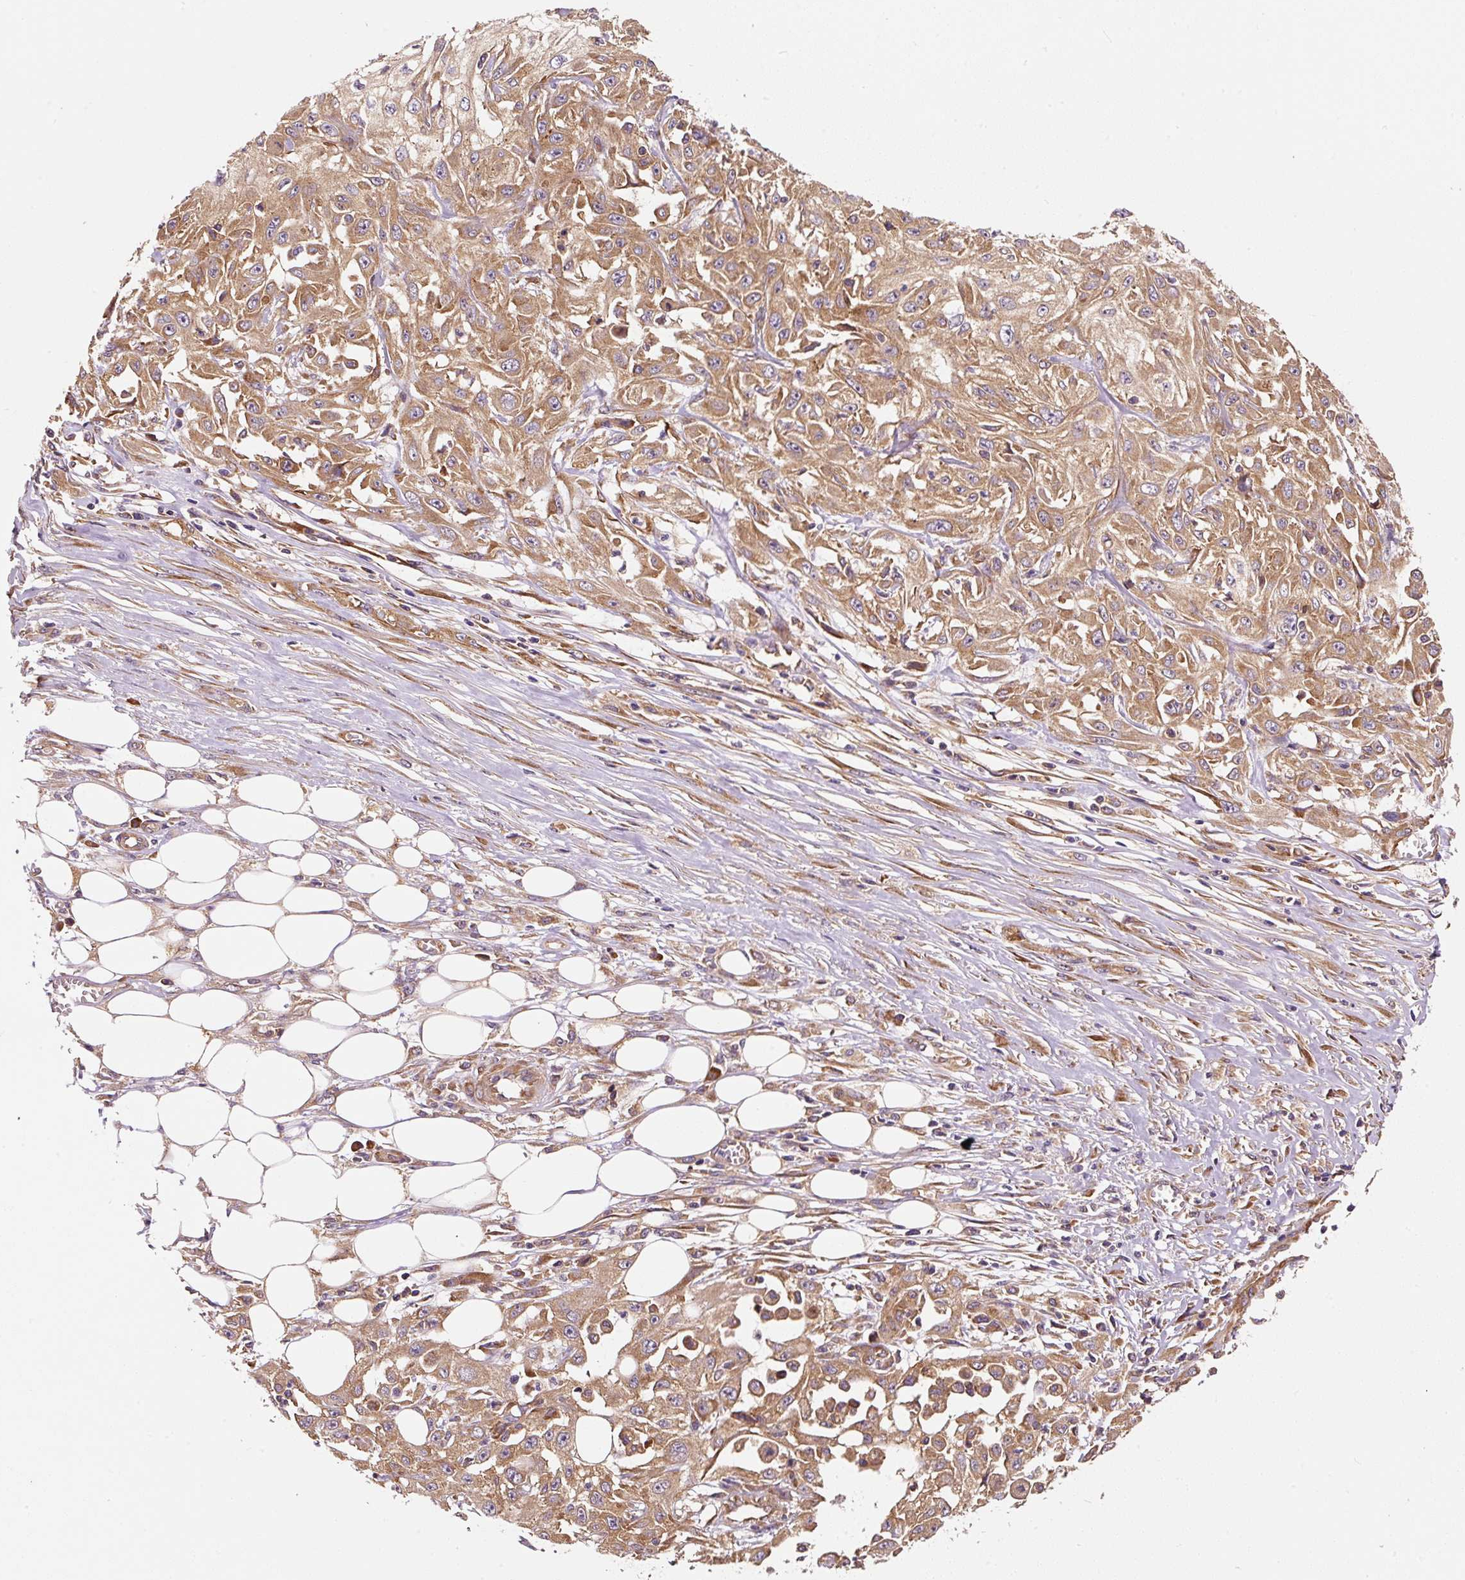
{"staining": {"intensity": "moderate", "quantity": ">75%", "location": "cytoplasmic/membranous"}, "tissue": "skin cancer", "cell_type": "Tumor cells", "image_type": "cancer", "snomed": [{"axis": "morphology", "description": "Squamous cell carcinoma, NOS"}, {"axis": "morphology", "description": "Squamous cell carcinoma, metastatic, NOS"}, {"axis": "topography", "description": "Skin"}, {"axis": "topography", "description": "Lymph node"}], "caption": "Skin cancer (metastatic squamous cell carcinoma) stained with DAB immunohistochemistry displays medium levels of moderate cytoplasmic/membranous positivity in about >75% of tumor cells. (DAB IHC with brightfield microscopy, high magnification).", "gene": "EIF2S2", "patient": {"sex": "male", "age": 75}}